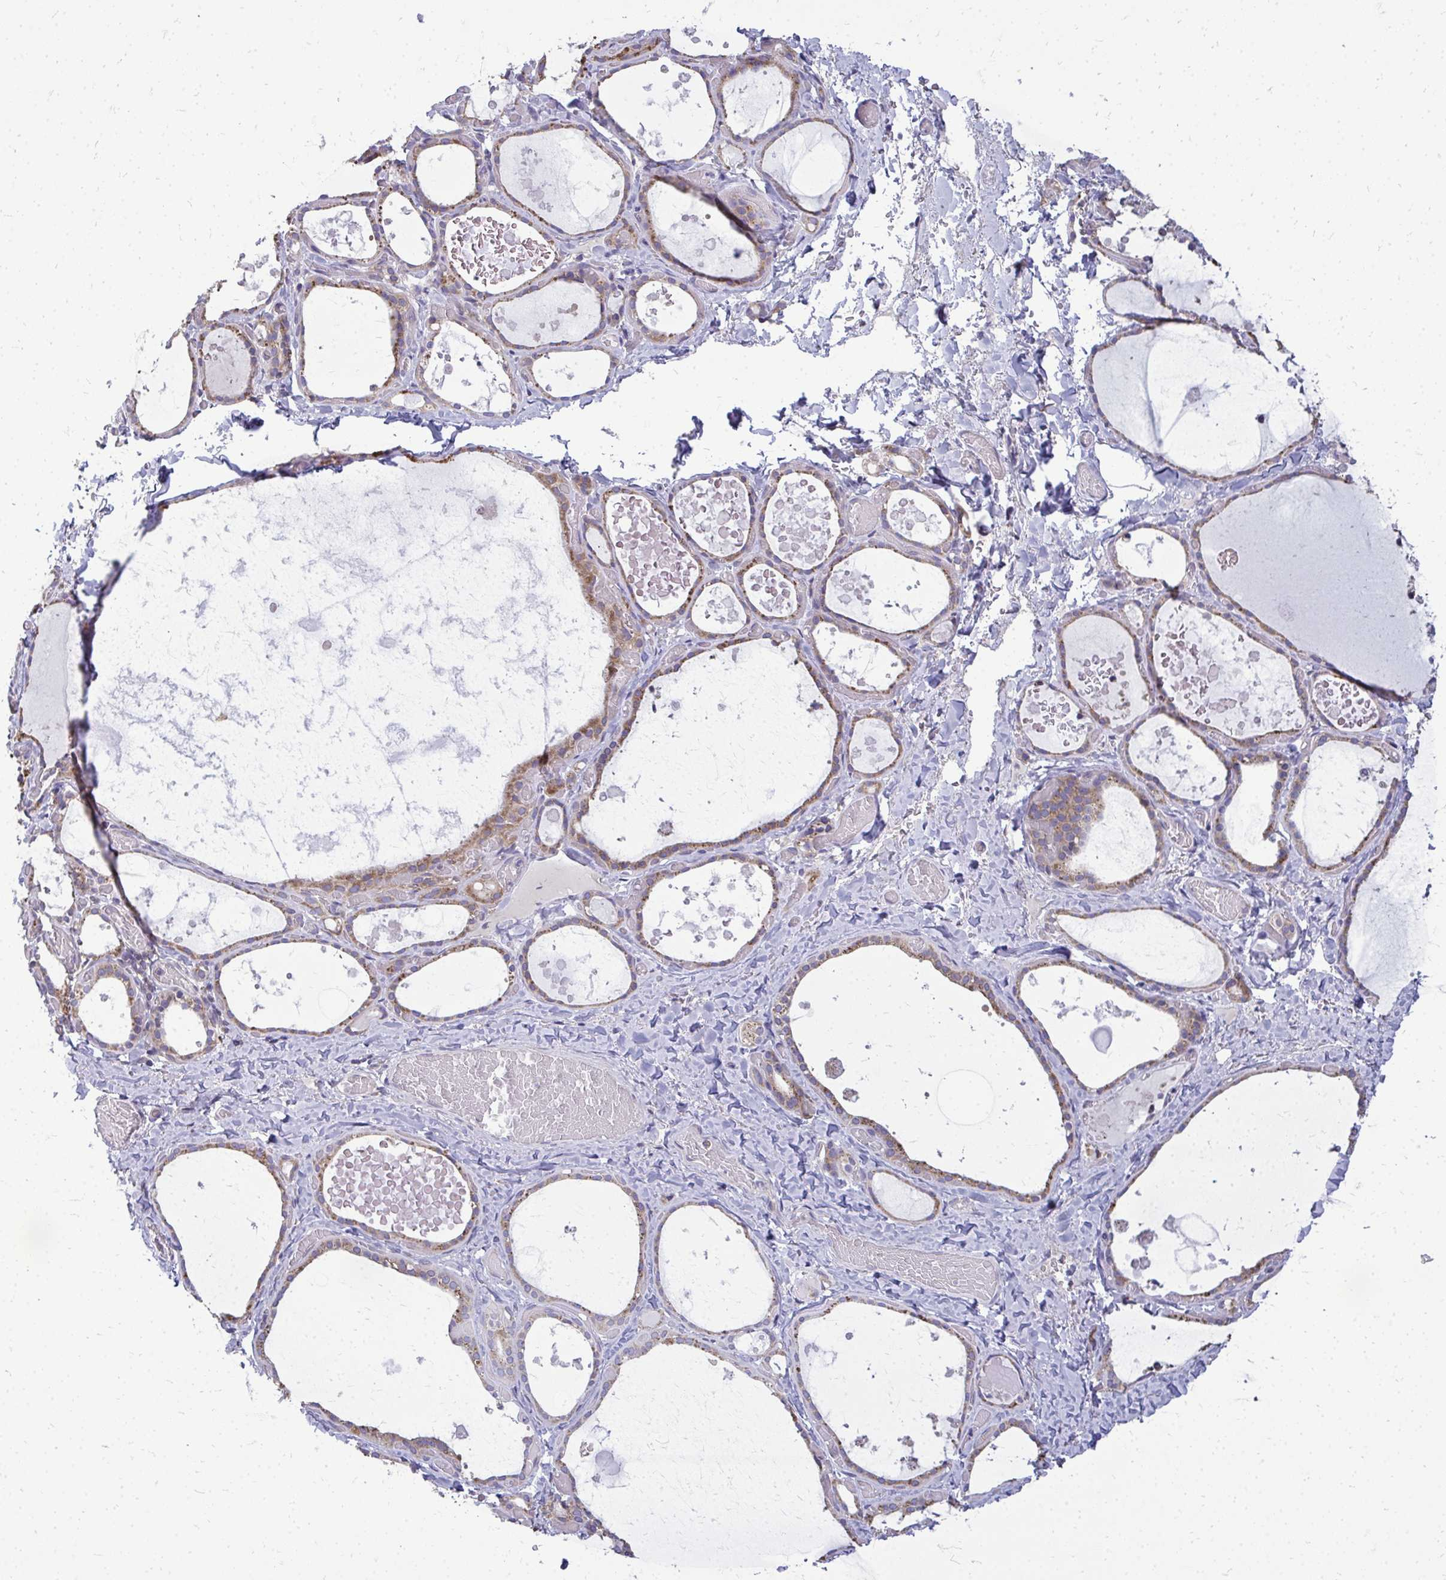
{"staining": {"intensity": "moderate", "quantity": ">75%", "location": "cytoplasmic/membranous"}, "tissue": "thyroid gland", "cell_type": "Glandular cells", "image_type": "normal", "snomed": [{"axis": "morphology", "description": "Normal tissue, NOS"}, {"axis": "topography", "description": "Thyroid gland"}], "caption": "Glandular cells demonstrate medium levels of moderate cytoplasmic/membranous positivity in approximately >75% of cells in benign thyroid gland.", "gene": "RPLP2", "patient": {"sex": "female", "age": 56}}